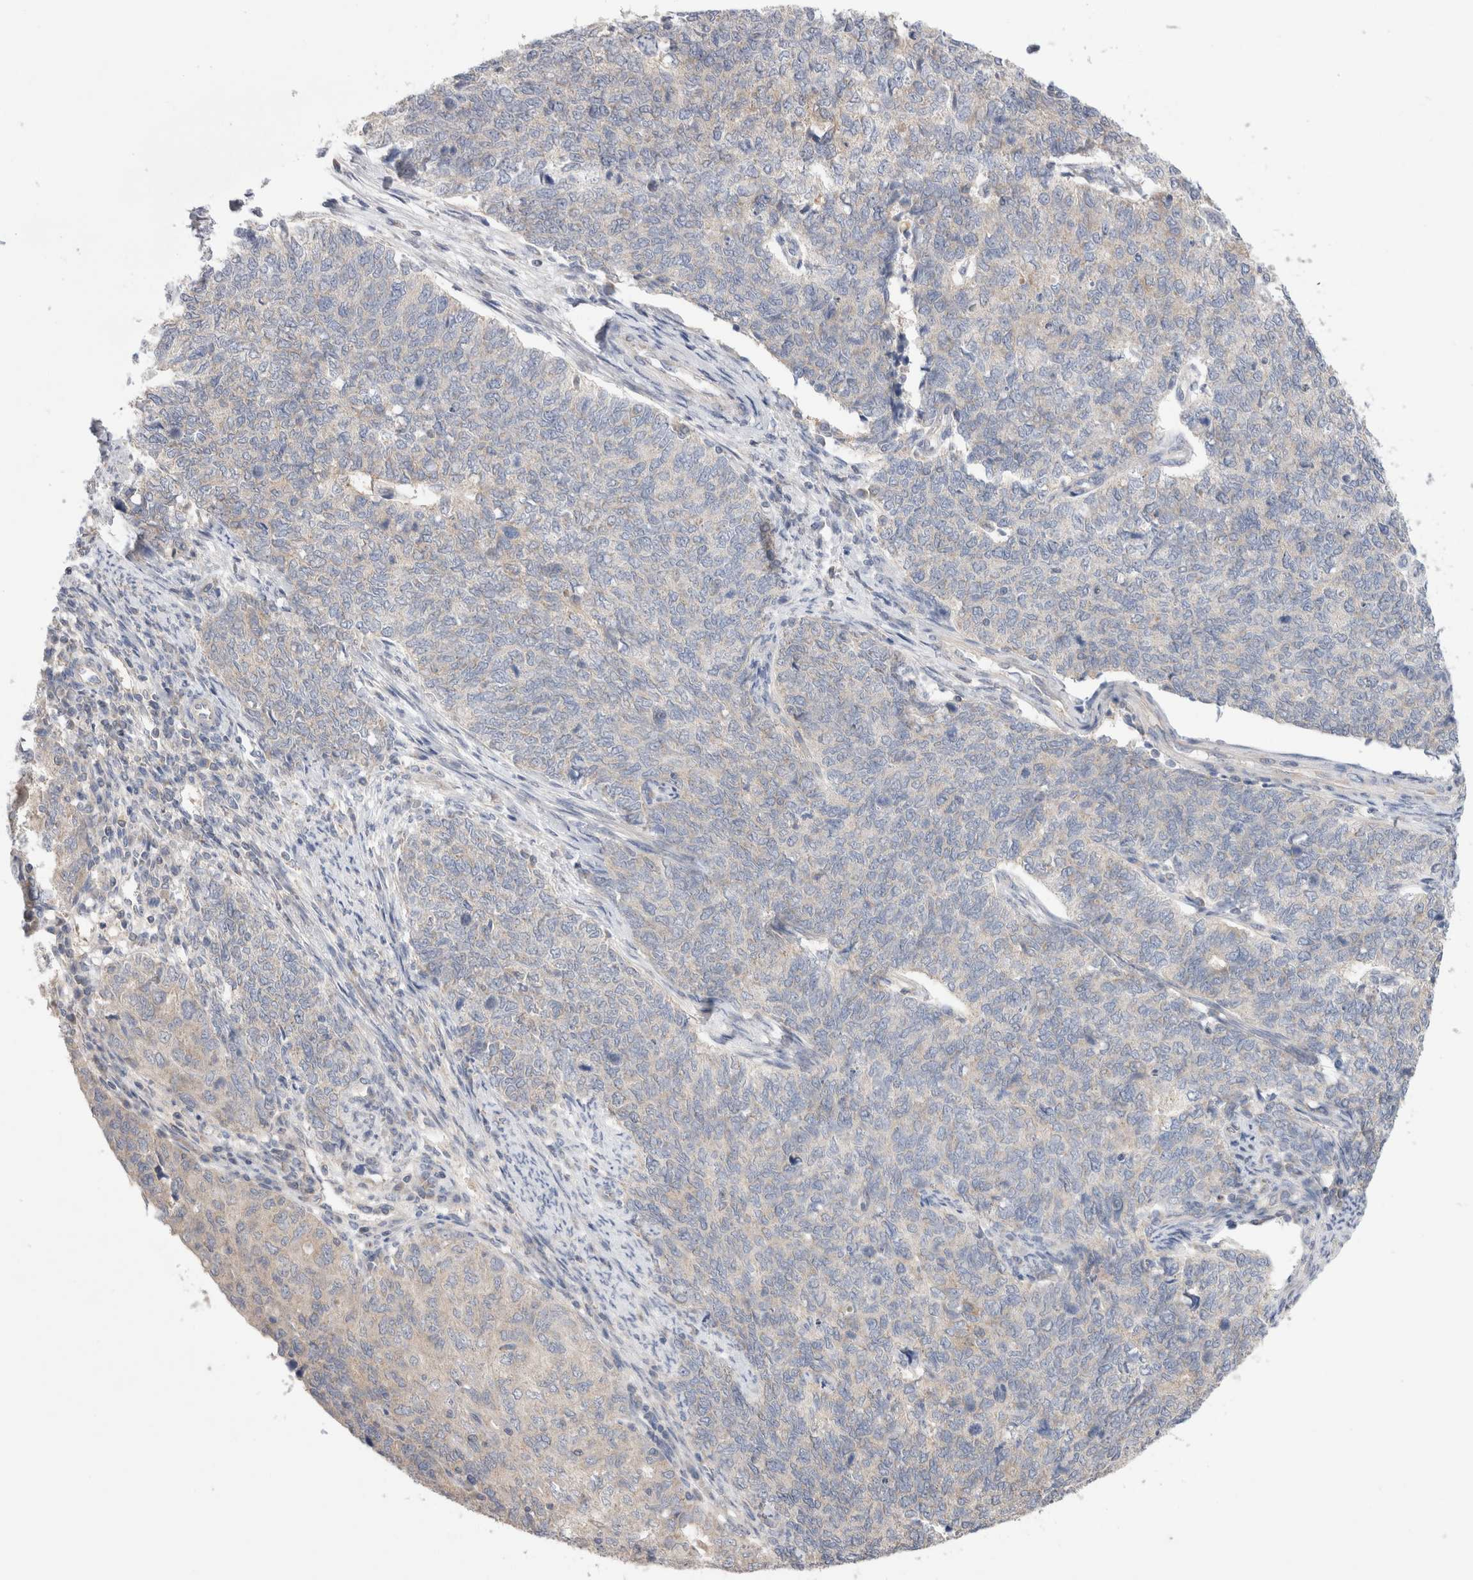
{"staining": {"intensity": "negative", "quantity": "none", "location": "none"}, "tissue": "cervical cancer", "cell_type": "Tumor cells", "image_type": "cancer", "snomed": [{"axis": "morphology", "description": "Squamous cell carcinoma, NOS"}, {"axis": "topography", "description": "Cervix"}], "caption": "Immunohistochemical staining of human cervical cancer displays no significant staining in tumor cells.", "gene": "IFT74", "patient": {"sex": "female", "age": 63}}